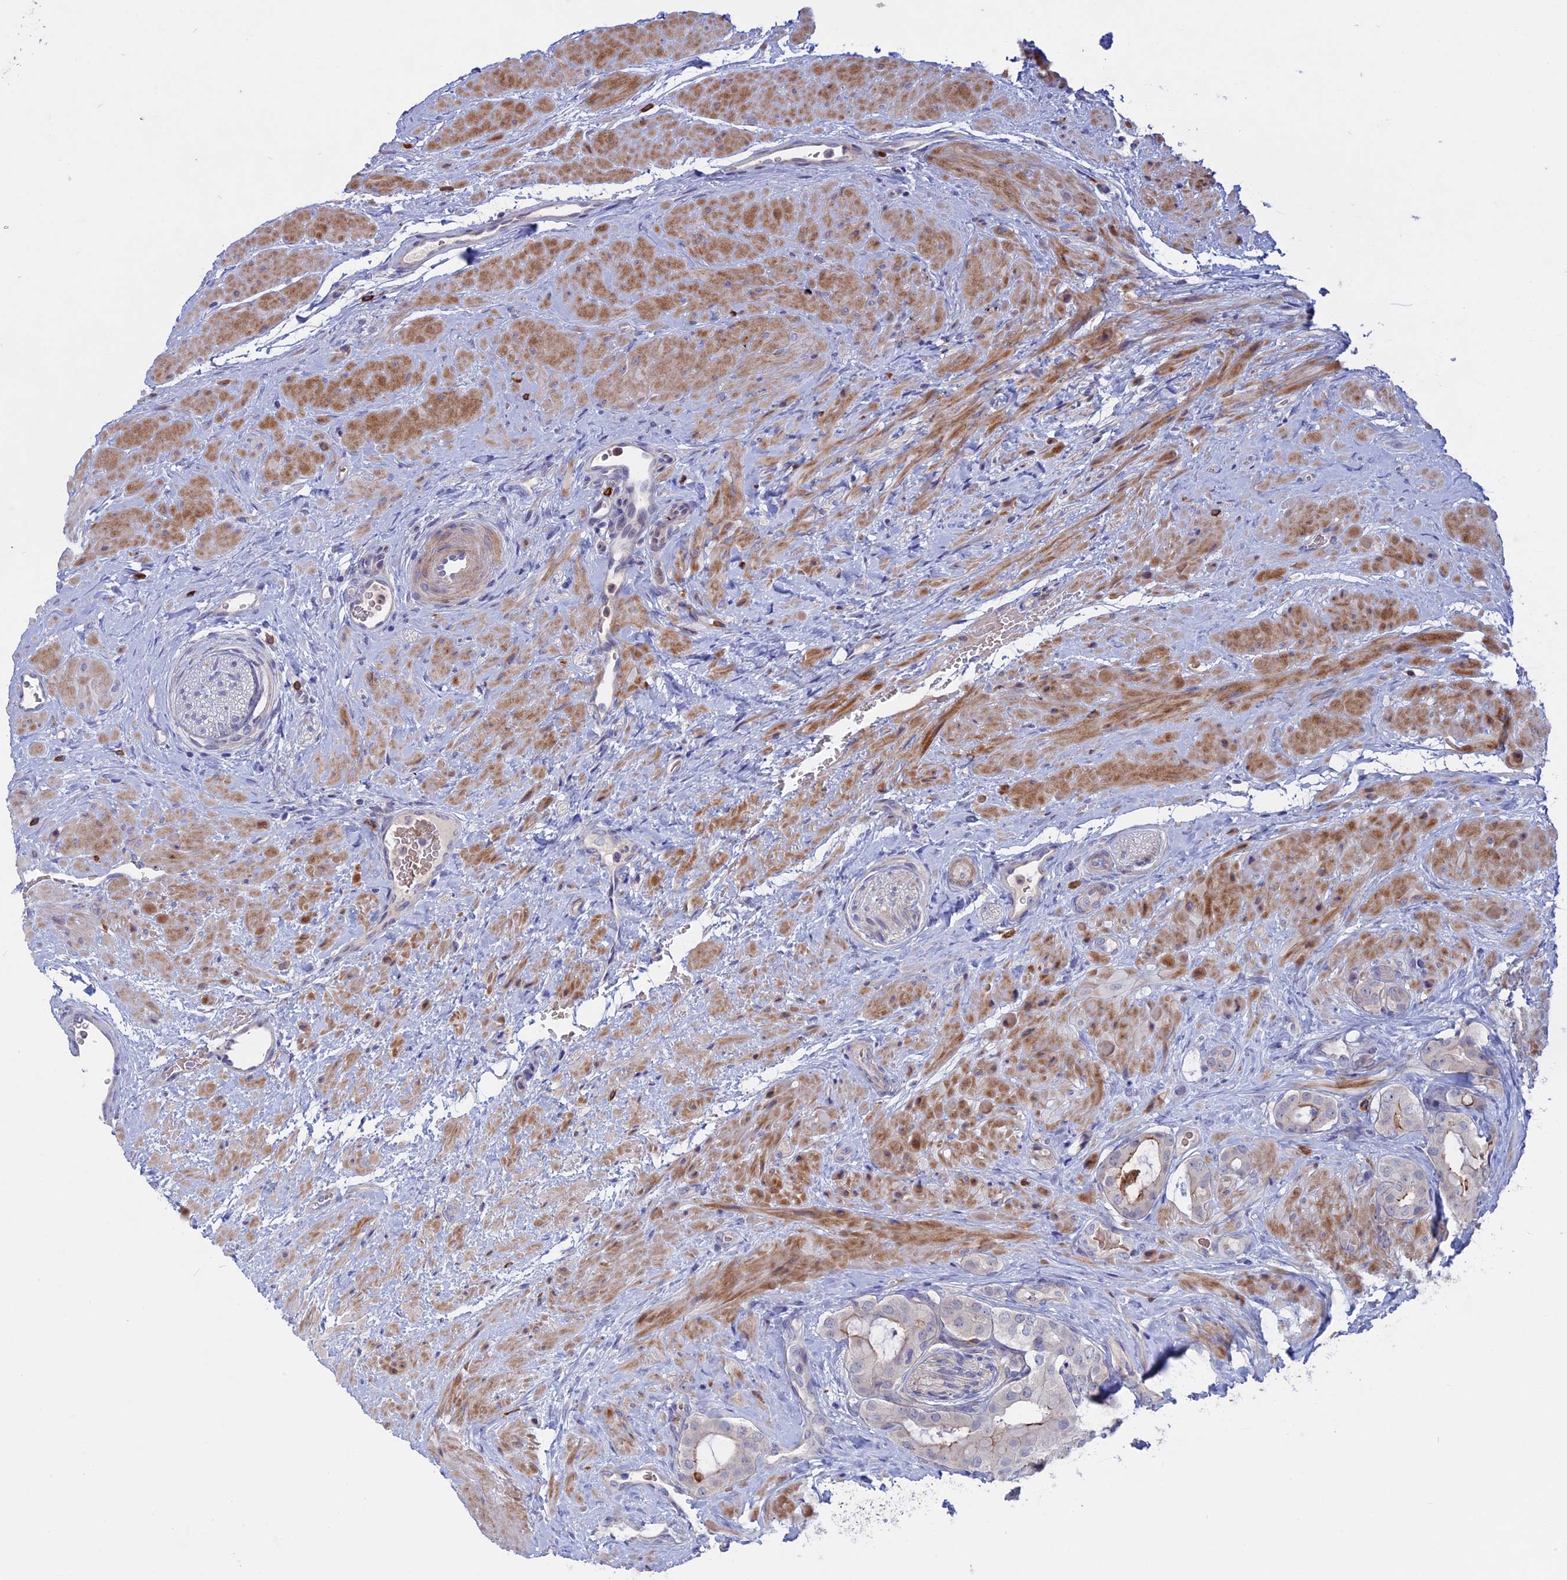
{"staining": {"intensity": "strong", "quantity": "<25%", "location": "cytoplasmic/membranous"}, "tissue": "prostate cancer", "cell_type": "Tumor cells", "image_type": "cancer", "snomed": [{"axis": "morphology", "description": "Adenocarcinoma, Low grade"}, {"axis": "topography", "description": "Prostate"}], "caption": "Strong cytoplasmic/membranous positivity is identified in approximately <25% of tumor cells in prostate adenocarcinoma (low-grade).", "gene": "SLC2A6", "patient": {"sex": "male", "age": 57}}